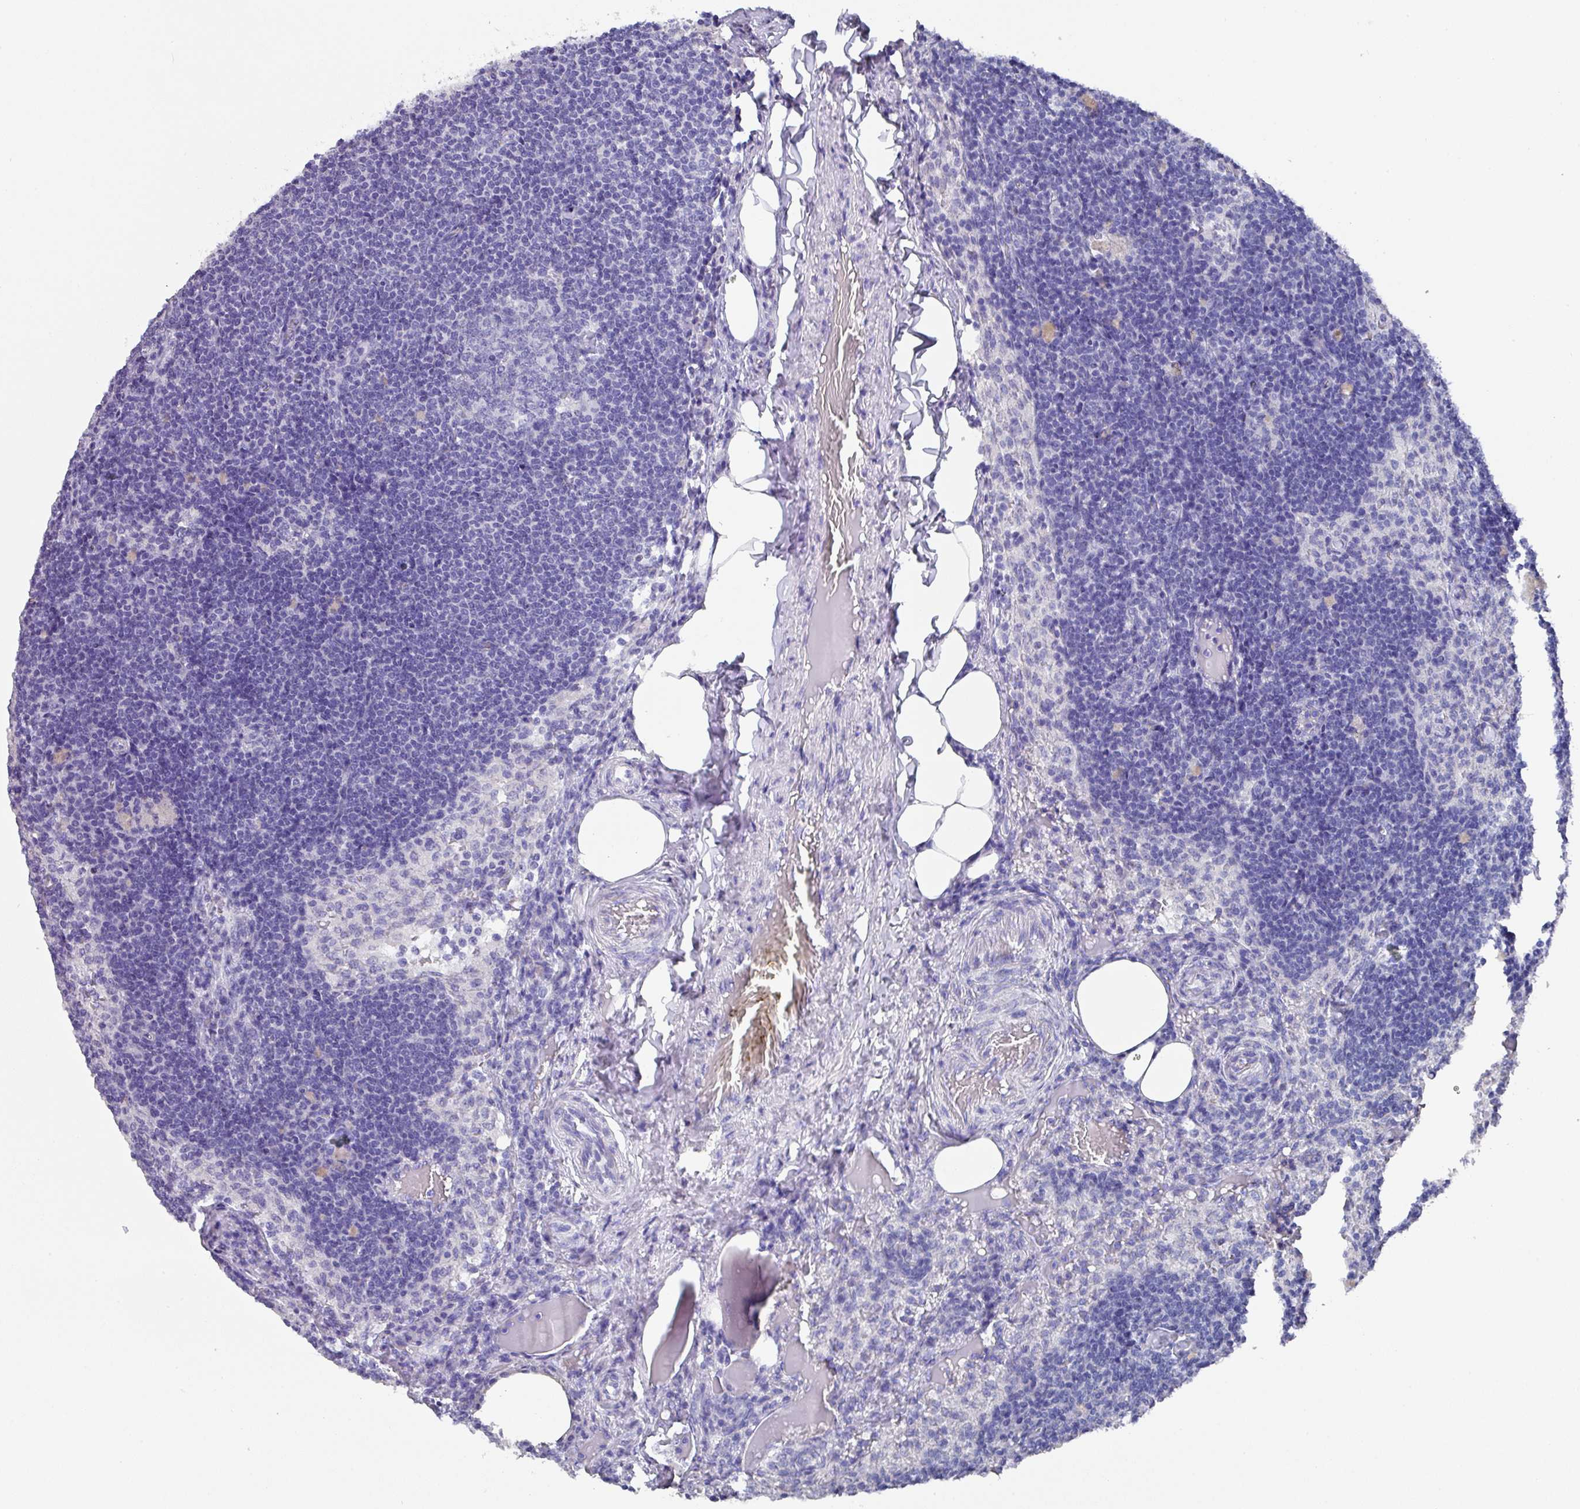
{"staining": {"intensity": "negative", "quantity": "none", "location": "none"}, "tissue": "lymph node", "cell_type": "Germinal center cells", "image_type": "normal", "snomed": [{"axis": "morphology", "description": "Normal tissue, NOS"}, {"axis": "topography", "description": "Lymph node"}], "caption": "This is an IHC photomicrograph of unremarkable lymph node. There is no expression in germinal center cells.", "gene": "DAZ1", "patient": {"sex": "male", "age": 49}}